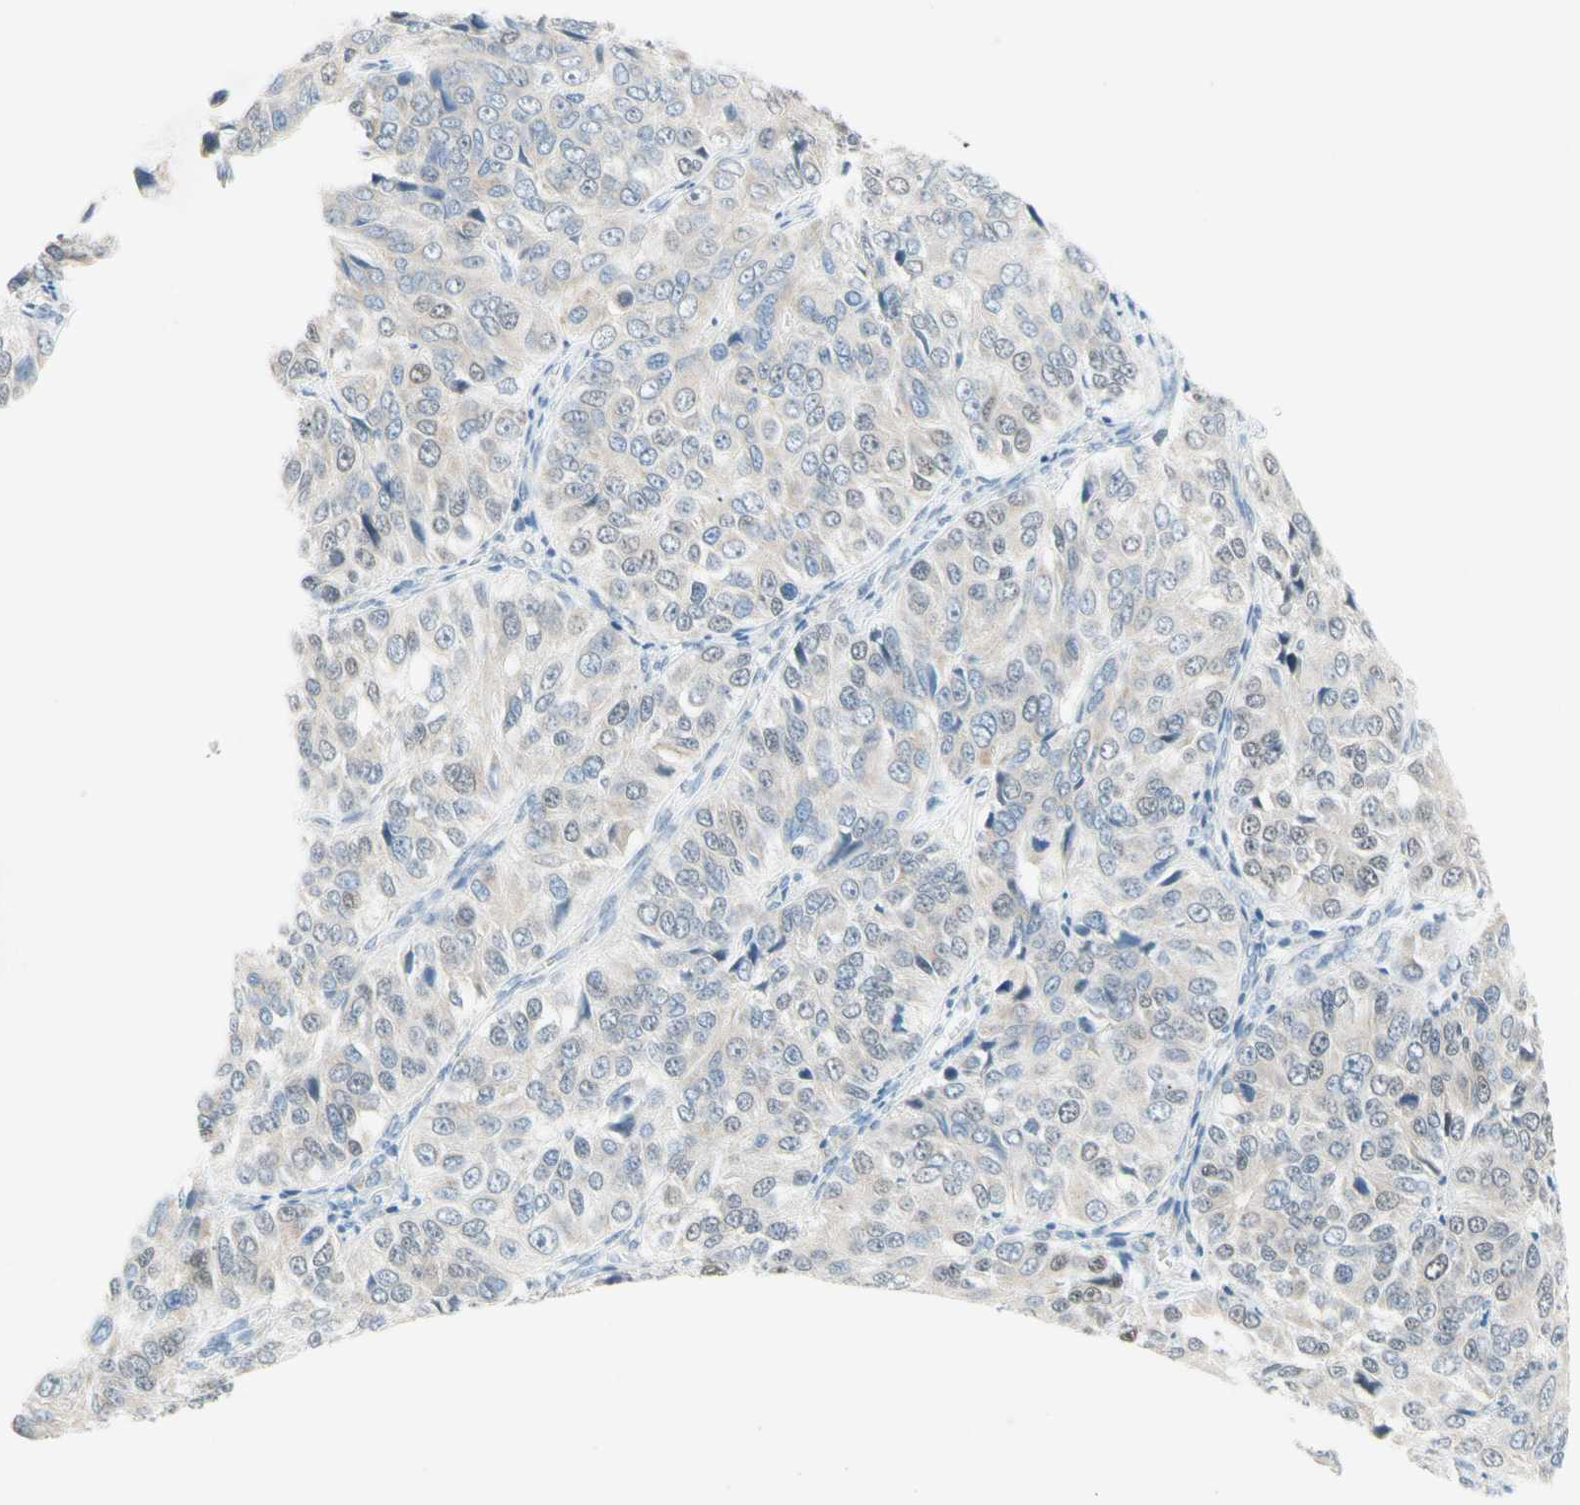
{"staining": {"intensity": "weak", "quantity": "25%-75%", "location": "cytoplasmic/membranous"}, "tissue": "ovarian cancer", "cell_type": "Tumor cells", "image_type": "cancer", "snomed": [{"axis": "morphology", "description": "Carcinoma, endometroid"}, {"axis": "topography", "description": "Ovary"}], "caption": "Weak cytoplasmic/membranous positivity is appreciated in approximately 25%-75% of tumor cells in ovarian cancer.", "gene": "MFF", "patient": {"sex": "female", "age": 51}}